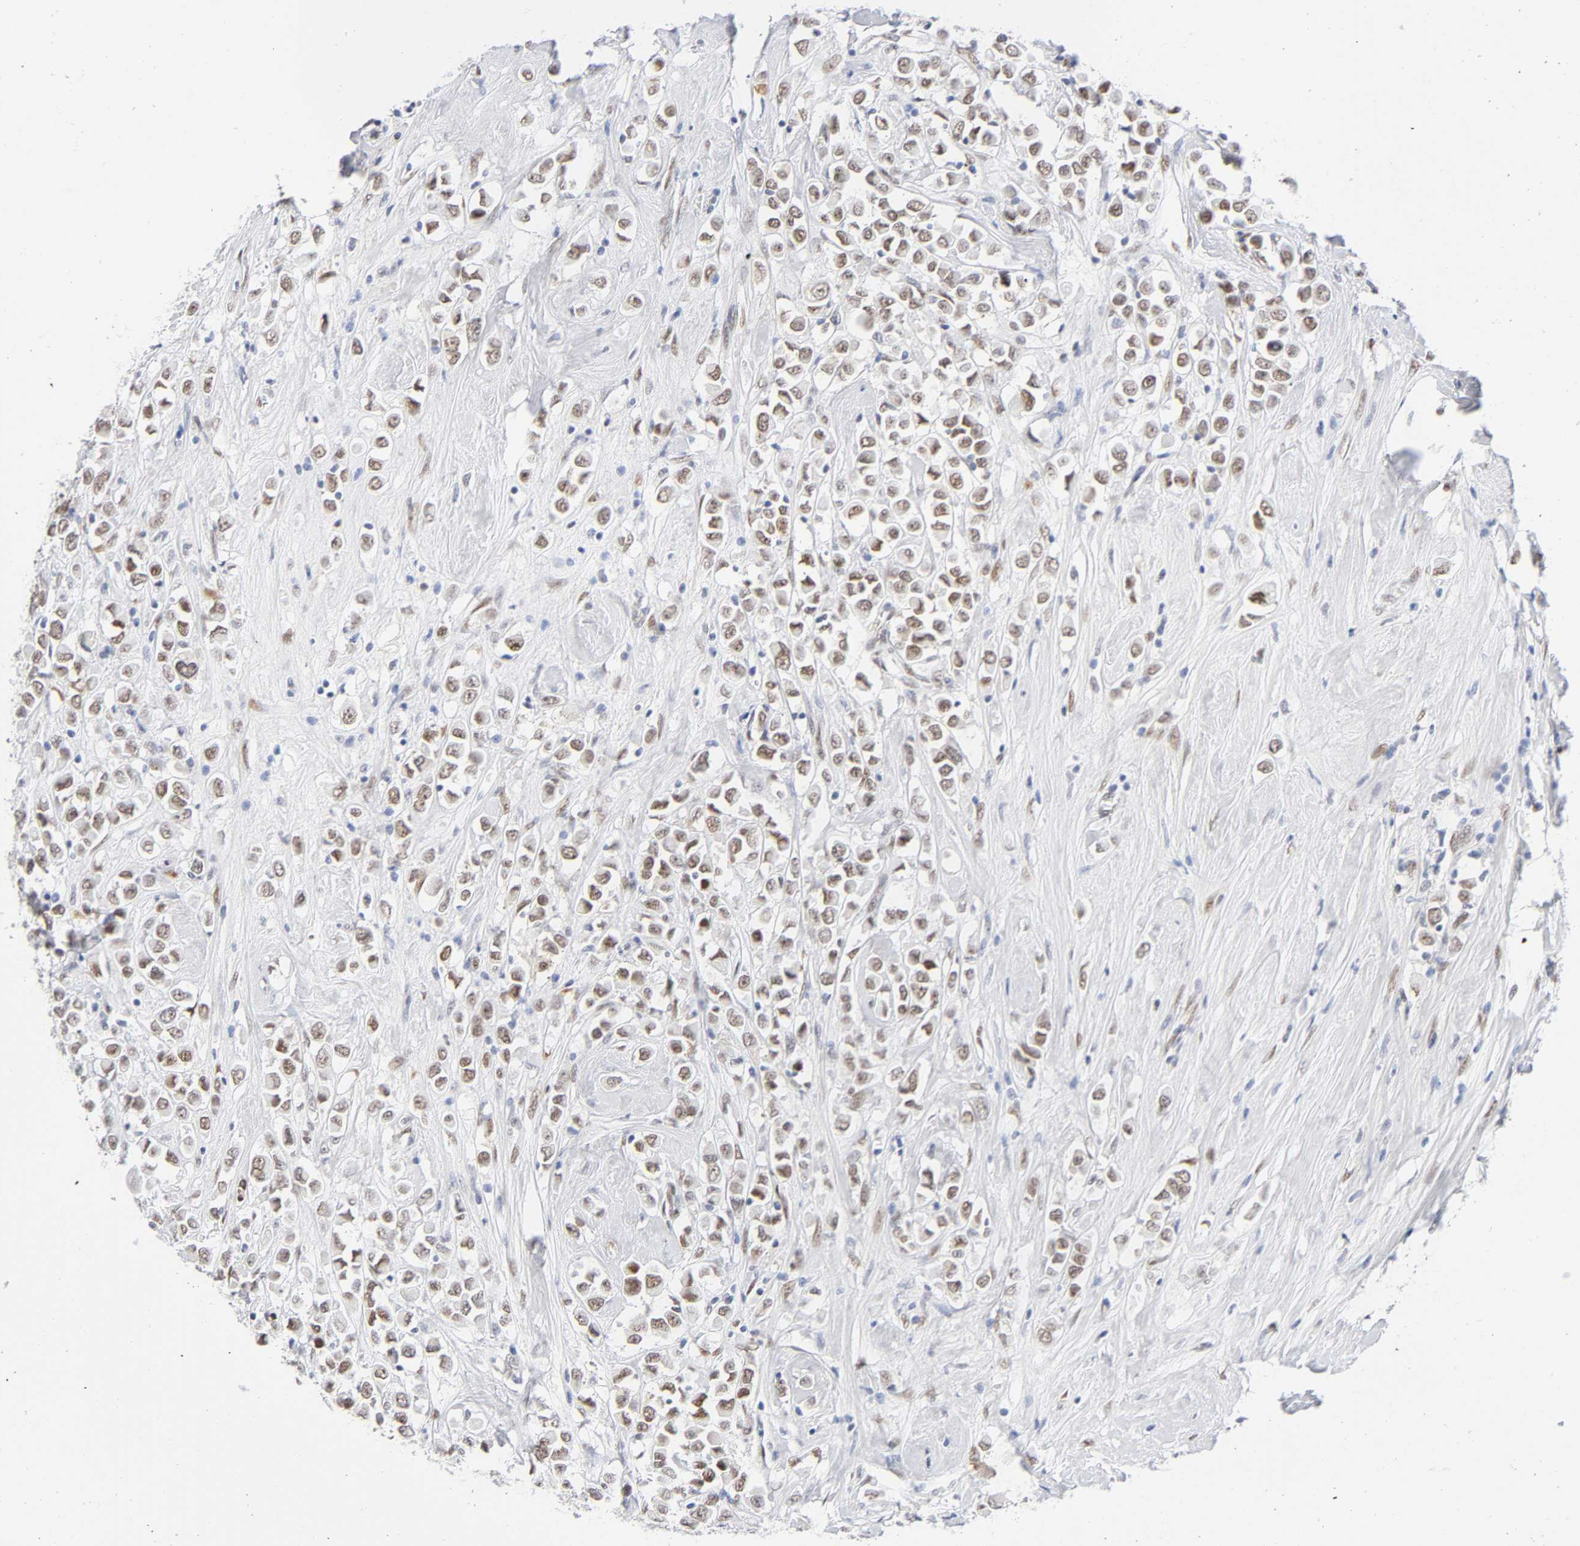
{"staining": {"intensity": "weak", "quantity": ">75%", "location": "nuclear"}, "tissue": "breast cancer", "cell_type": "Tumor cells", "image_type": "cancer", "snomed": [{"axis": "morphology", "description": "Duct carcinoma"}, {"axis": "topography", "description": "Breast"}], "caption": "Breast cancer (infiltrating ductal carcinoma) was stained to show a protein in brown. There is low levels of weak nuclear positivity in approximately >75% of tumor cells.", "gene": "NFIC", "patient": {"sex": "female", "age": 61}}